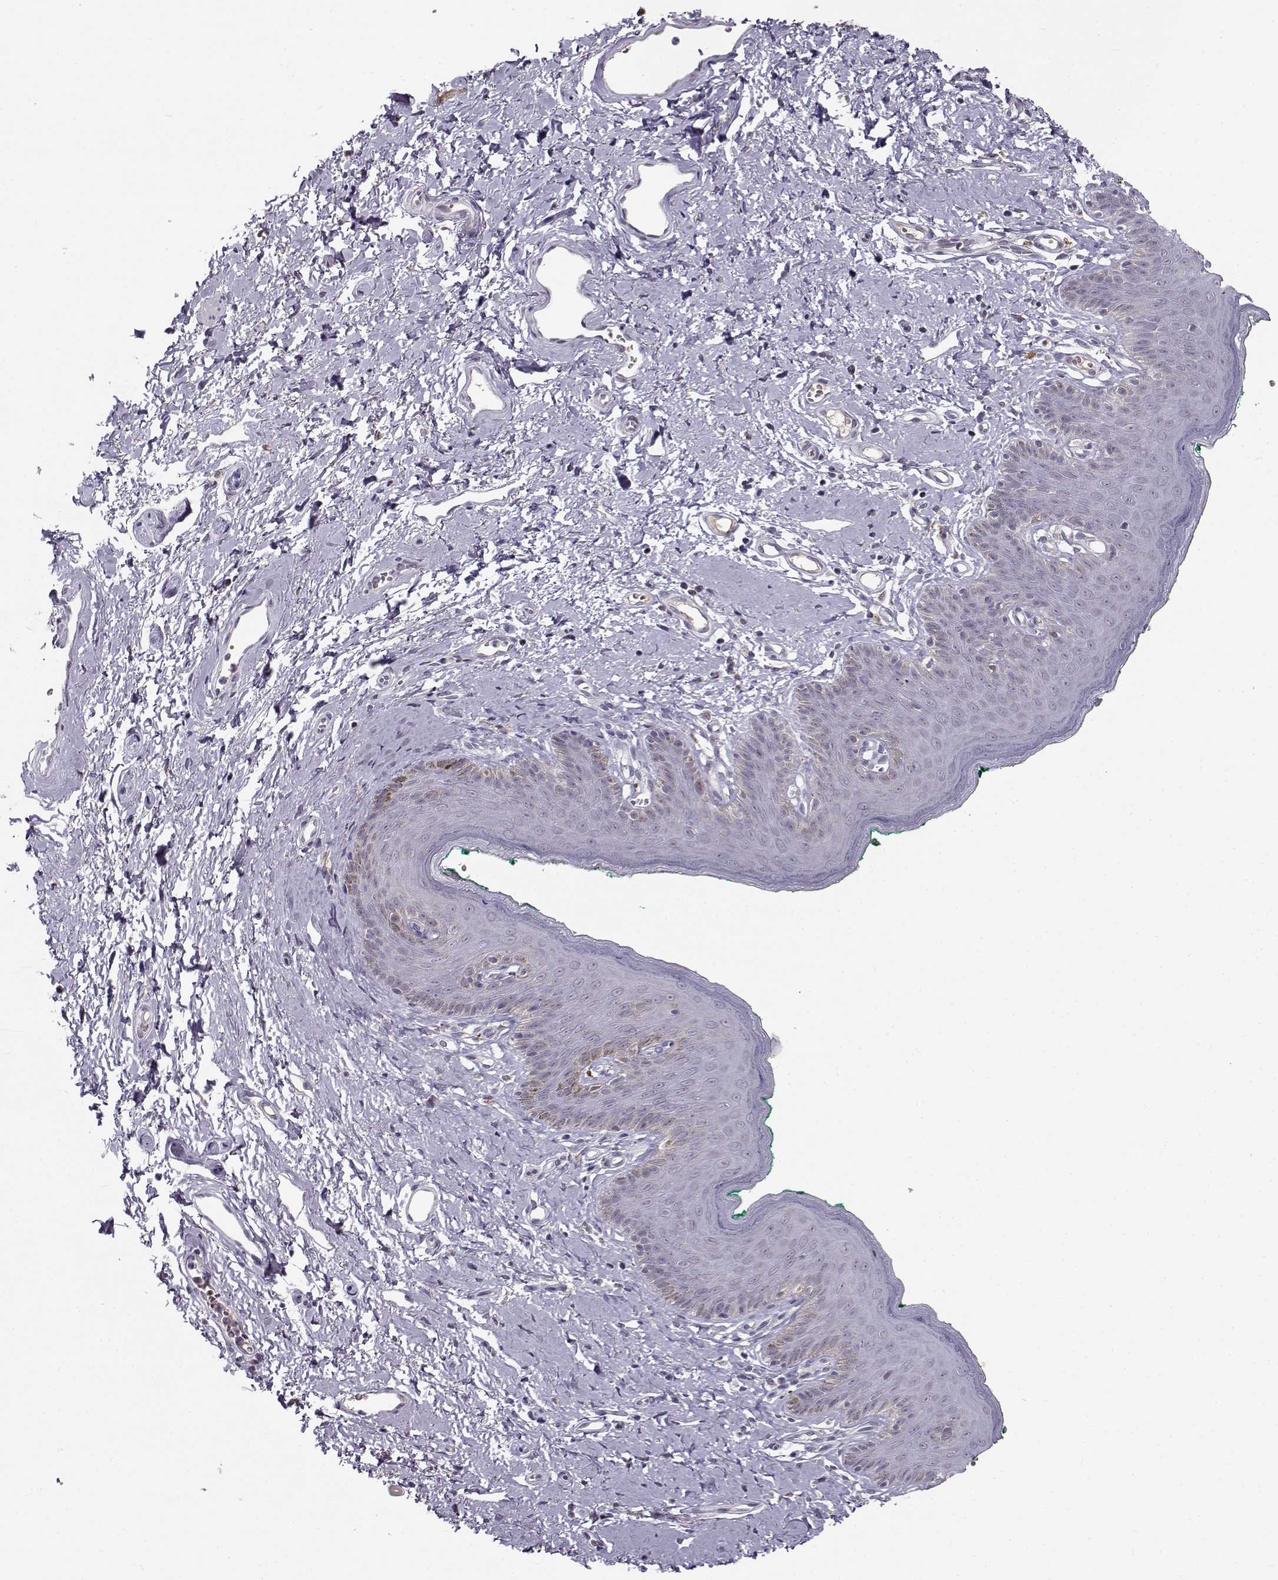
{"staining": {"intensity": "negative", "quantity": "none", "location": "none"}, "tissue": "skin", "cell_type": "Epidermal cells", "image_type": "normal", "snomed": [{"axis": "morphology", "description": "Normal tissue, NOS"}, {"axis": "topography", "description": "Vulva"}], "caption": "Image shows no protein staining in epidermal cells of benign skin. The staining was performed using DAB to visualize the protein expression in brown, while the nuclei were stained in blue with hematoxylin (Magnification: 20x).", "gene": "SLC4A5", "patient": {"sex": "female", "age": 66}}